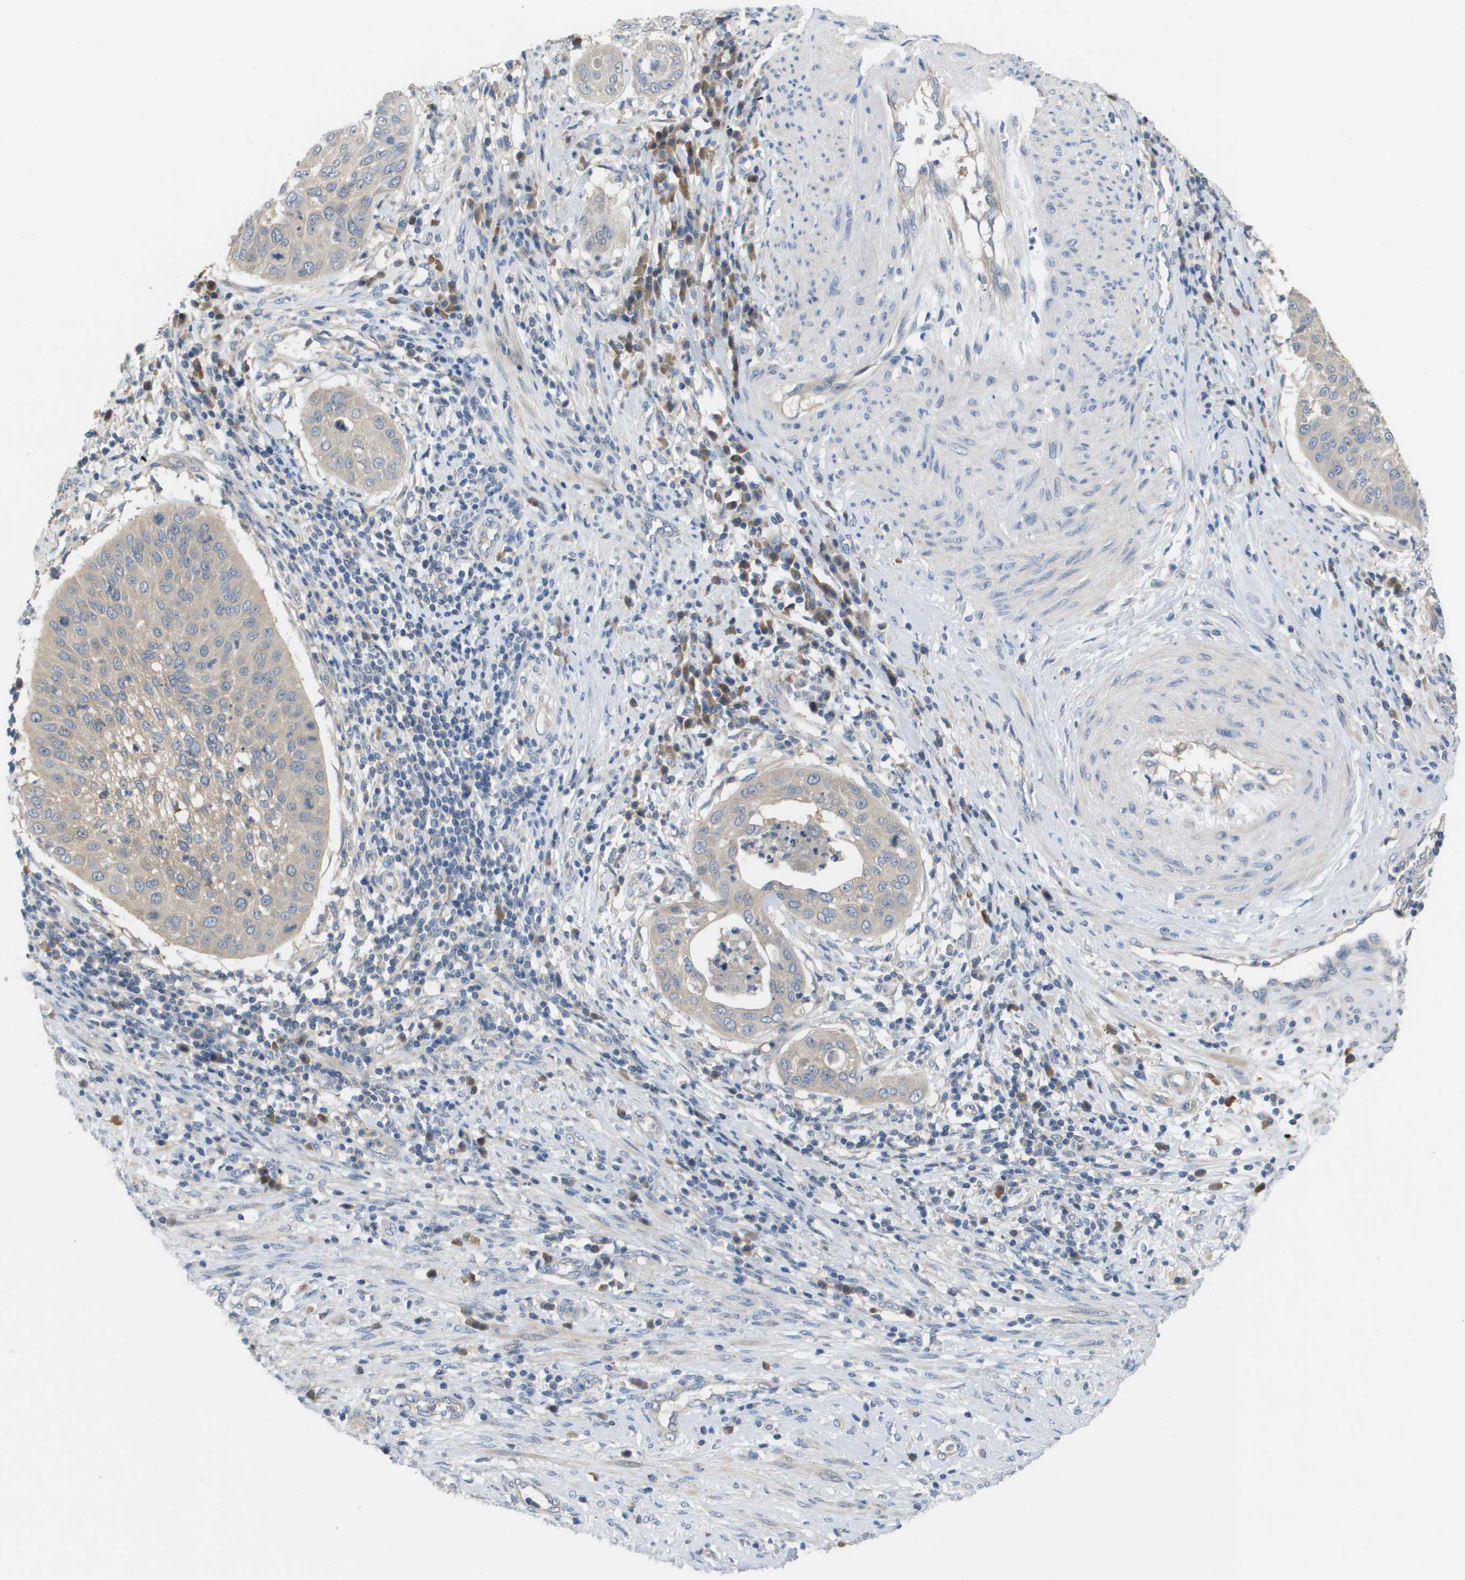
{"staining": {"intensity": "moderate", "quantity": "25%-75%", "location": "cytoplasmic/membranous"}, "tissue": "cervical cancer", "cell_type": "Tumor cells", "image_type": "cancer", "snomed": [{"axis": "morphology", "description": "Normal tissue, NOS"}, {"axis": "morphology", "description": "Squamous cell carcinoma, NOS"}, {"axis": "topography", "description": "Cervix"}], "caption": "Brown immunohistochemical staining in human cervical squamous cell carcinoma reveals moderate cytoplasmic/membranous expression in about 25%-75% of tumor cells.", "gene": "UBA5", "patient": {"sex": "female", "age": 39}}